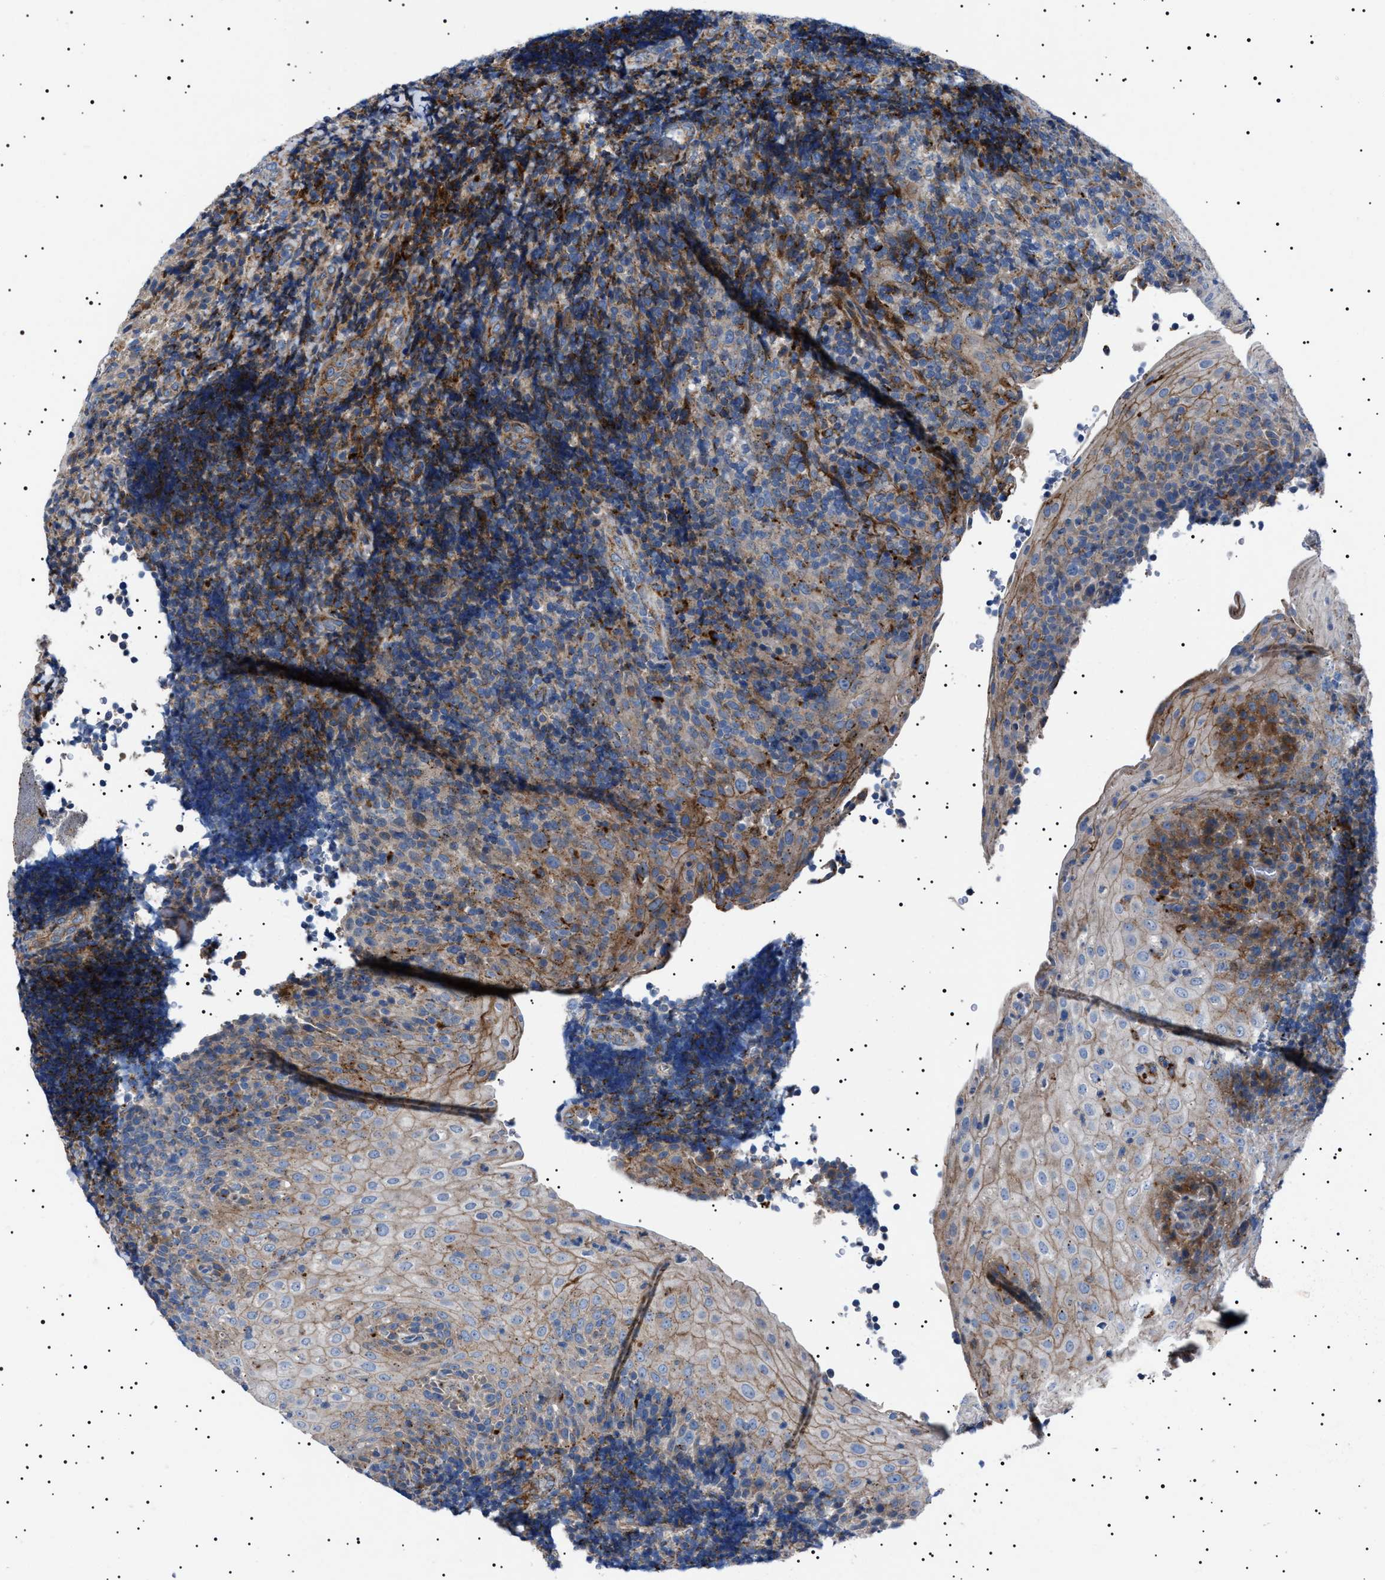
{"staining": {"intensity": "moderate", "quantity": "<25%", "location": "cytoplasmic/membranous"}, "tissue": "tonsil", "cell_type": "Germinal center cells", "image_type": "normal", "snomed": [{"axis": "morphology", "description": "Normal tissue, NOS"}, {"axis": "topography", "description": "Tonsil"}], "caption": "Immunohistochemical staining of normal human tonsil shows low levels of moderate cytoplasmic/membranous staining in about <25% of germinal center cells.", "gene": "NEU1", "patient": {"sex": "male", "age": 37}}